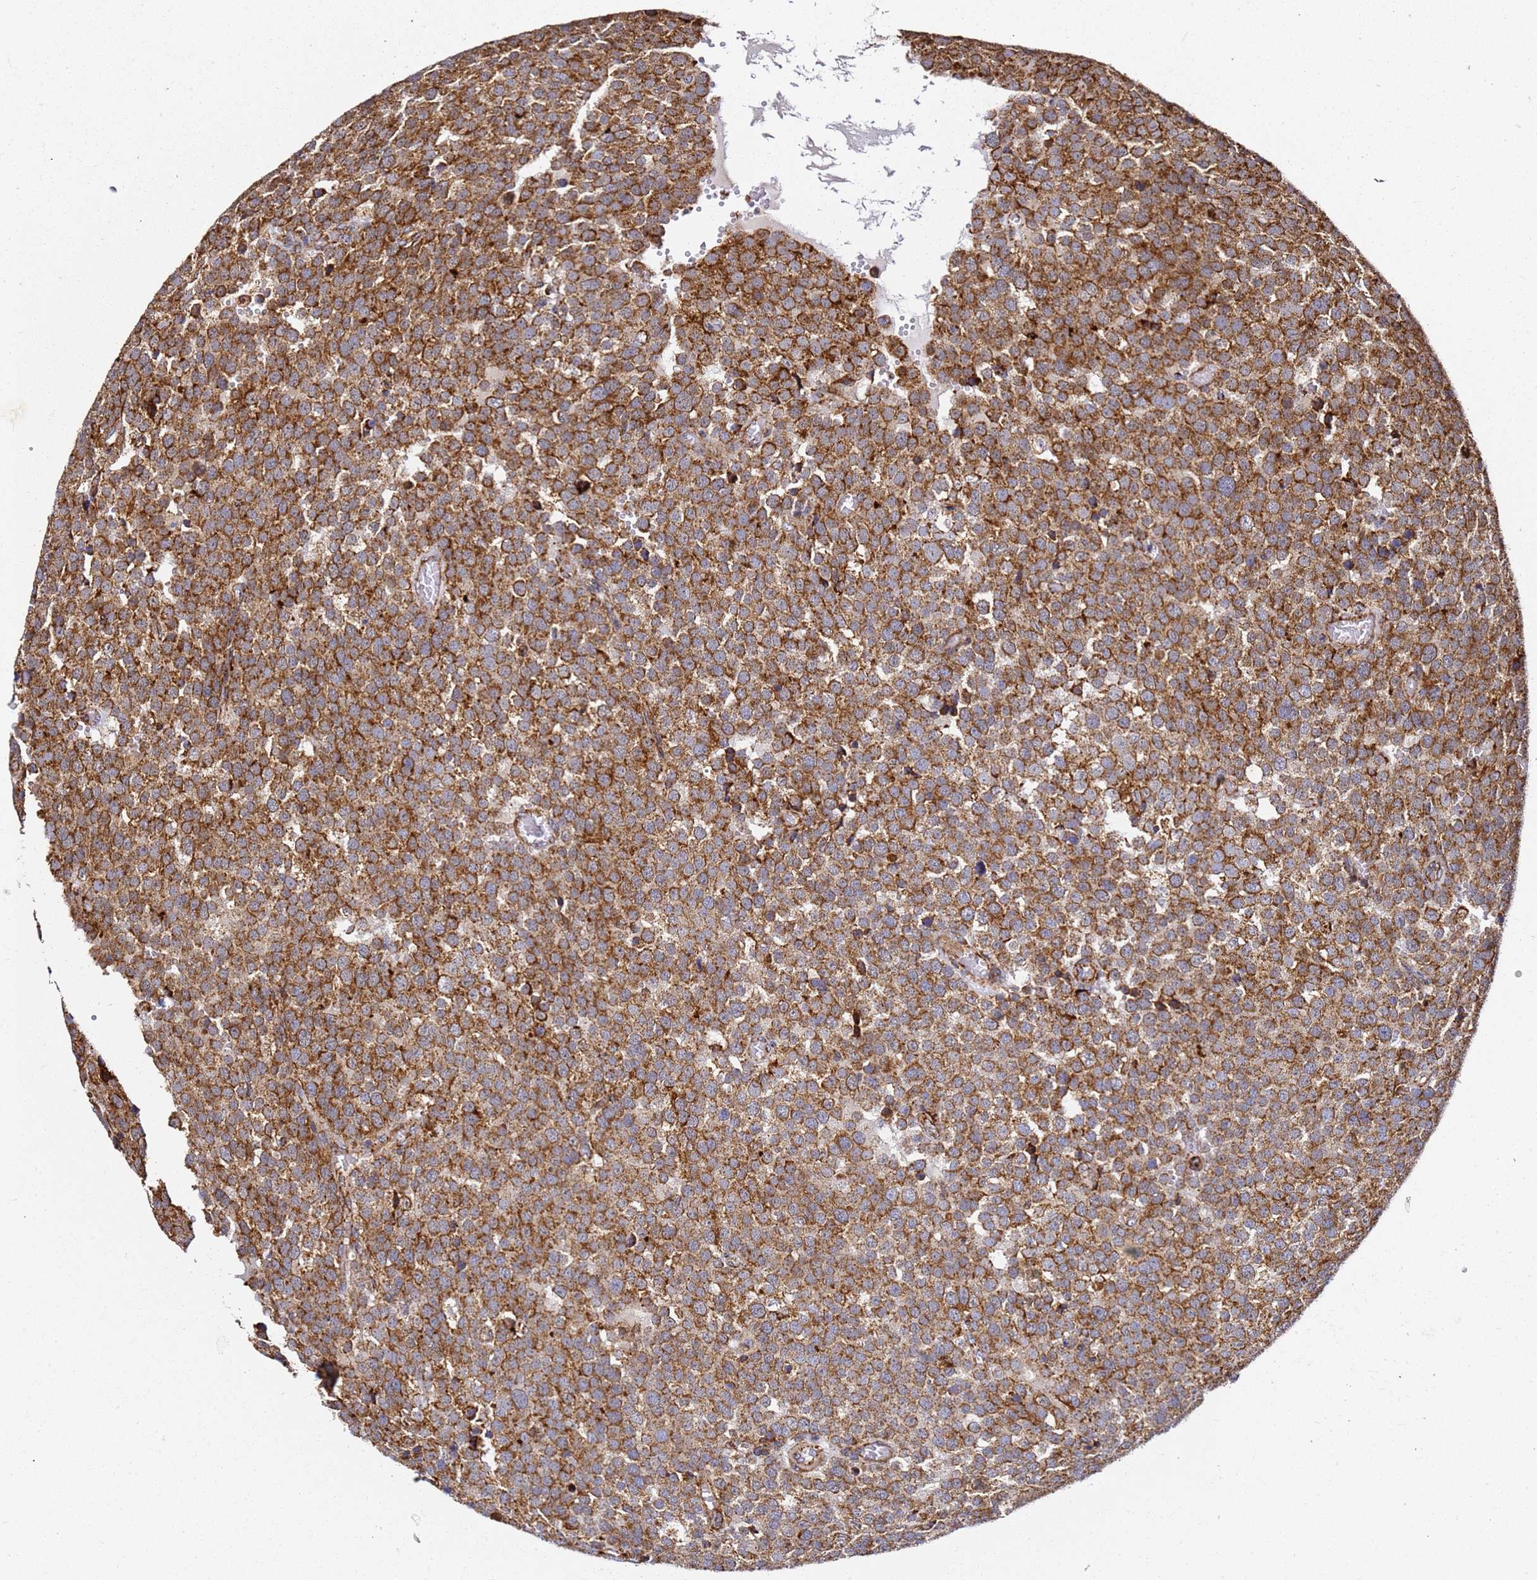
{"staining": {"intensity": "strong", "quantity": ">75%", "location": "cytoplasmic/membranous"}, "tissue": "testis cancer", "cell_type": "Tumor cells", "image_type": "cancer", "snomed": [{"axis": "morphology", "description": "Normal tissue, NOS"}, {"axis": "morphology", "description": "Seminoma, NOS"}, {"axis": "topography", "description": "Testis"}], "caption": "An IHC image of neoplastic tissue is shown. Protein staining in brown labels strong cytoplasmic/membranous positivity in testis cancer (seminoma) within tumor cells.", "gene": "NDUFA3", "patient": {"sex": "male", "age": 71}}